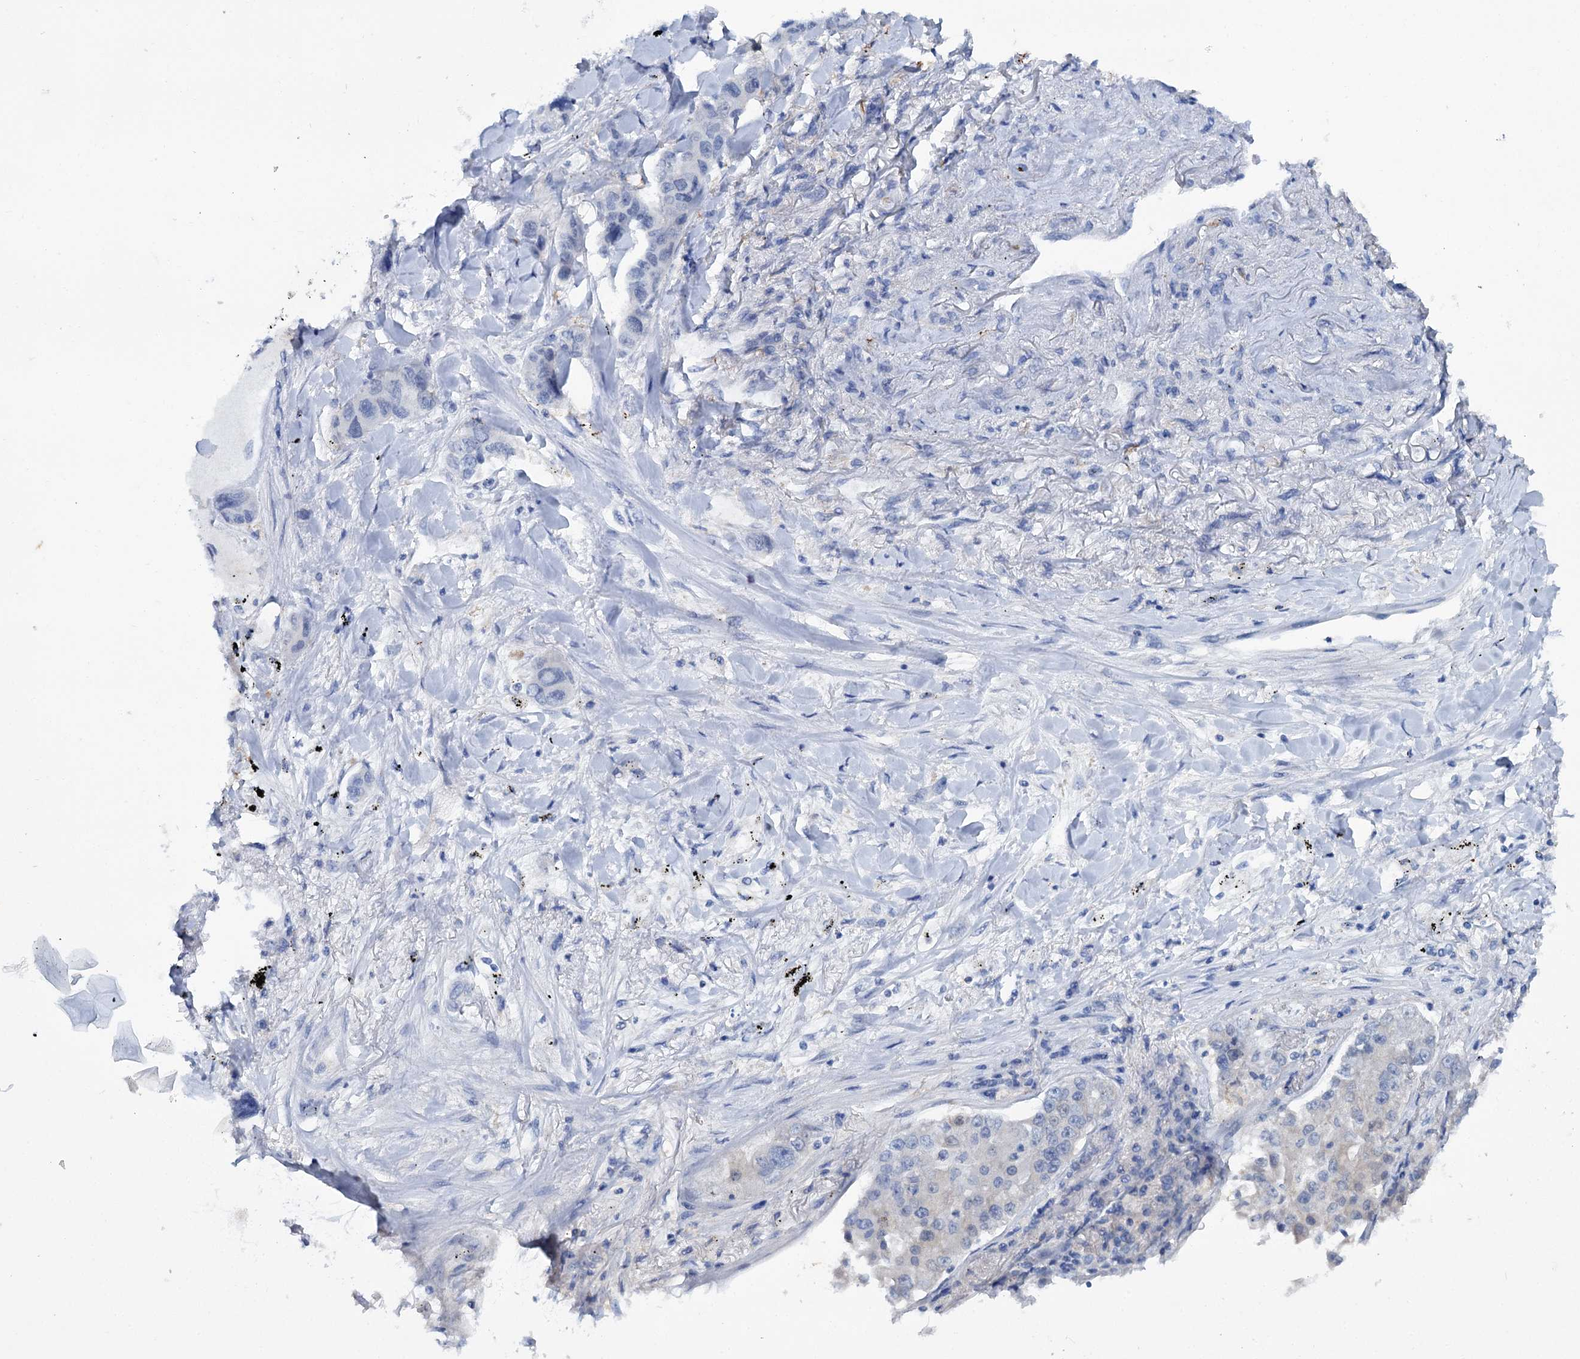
{"staining": {"intensity": "negative", "quantity": "none", "location": "none"}, "tissue": "lung cancer", "cell_type": "Tumor cells", "image_type": "cancer", "snomed": [{"axis": "morphology", "description": "Adenocarcinoma, NOS"}, {"axis": "topography", "description": "Lung"}], "caption": "IHC histopathology image of human lung cancer stained for a protein (brown), which demonstrates no staining in tumor cells.", "gene": "MID1IP1", "patient": {"sex": "male", "age": 49}}